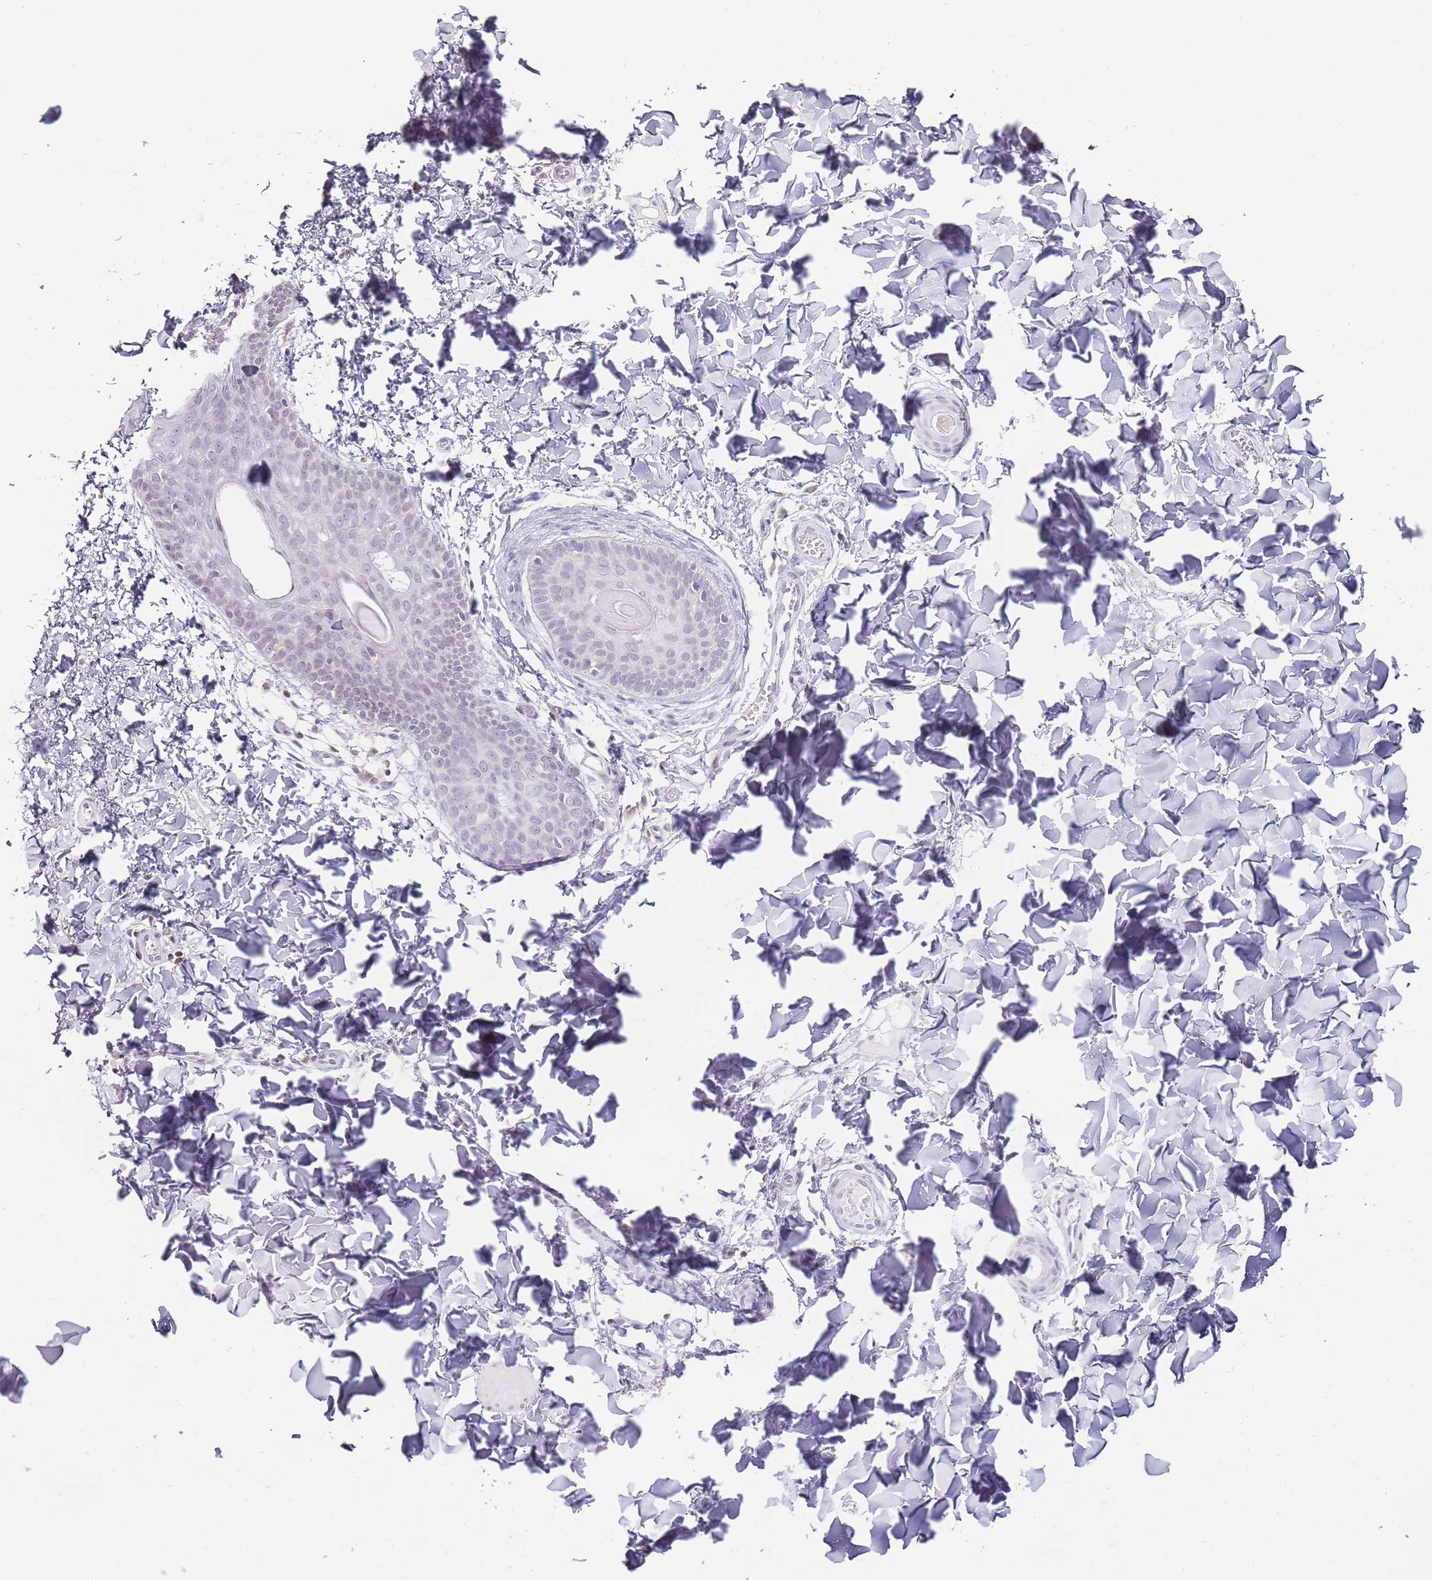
{"staining": {"intensity": "negative", "quantity": "none", "location": "none"}, "tissue": "skin", "cell_type": "Fibroblasts", "image_type": "normal", "snomed": [{"axis": "morphology", "description": "Normal tissue, NOS"}, {"axis": "topography", "description": "Skin"}], "caption": "An immunohistochemistry (IHC) image of unremarkable skin is shown. There is no staining in fibroblasts of skin.", "gene": "JAKMIP1", "patient": {"sex": "male", "age": 36}}